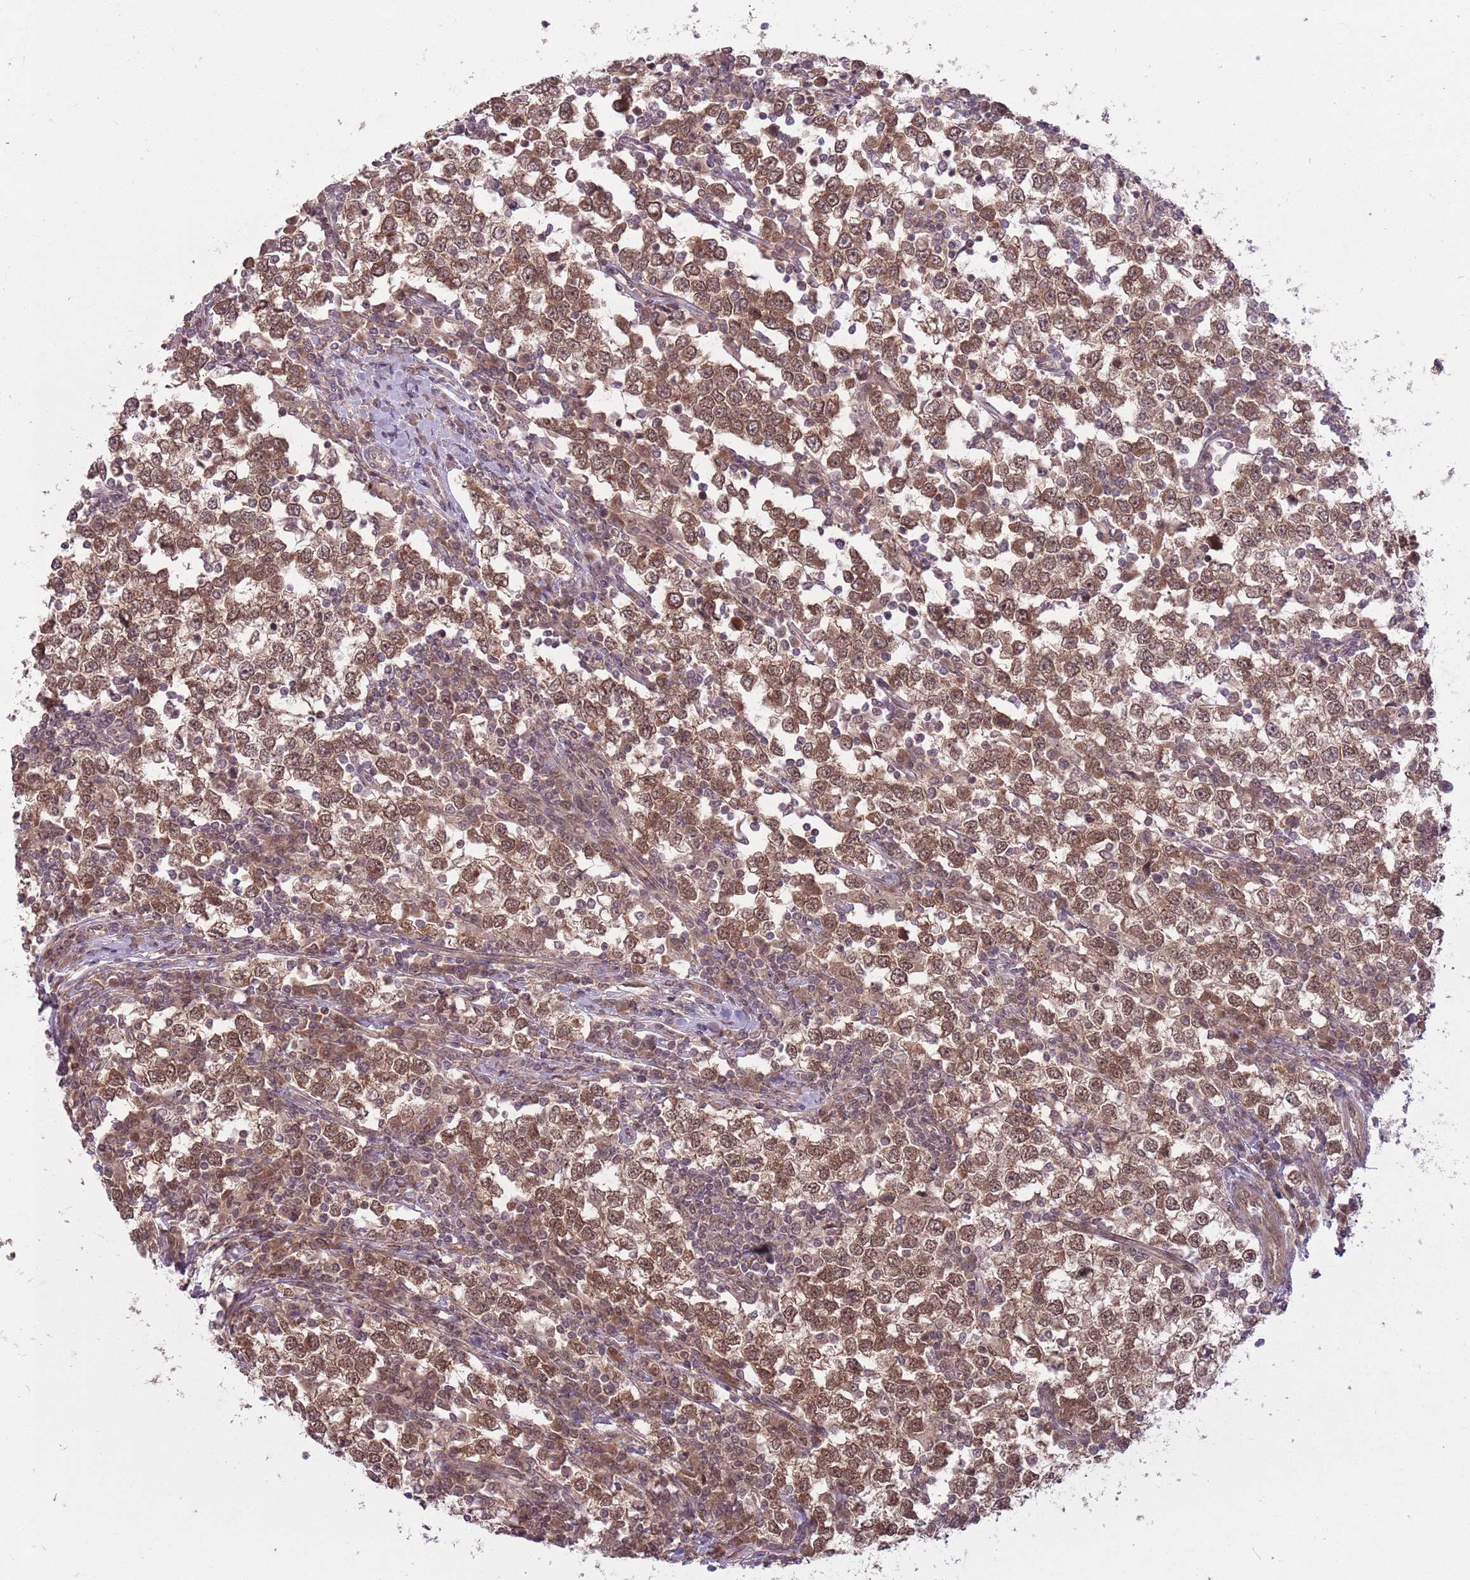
{"staining": {"intensity": "moderate", "quantity": ">75%", "location": "cytoplasmic/membranous,nuclear"}, "tissue": "testis cancer", "cell_type": "Tumor cells", "image_type": "cancer", "snomed": [{"axis": "morphology", "description": "Seminoma, NOS"}, {"axis": "topography", "description": "Testis"}], "caption": "Immunohistochemical staining of testis seminoma demonstrates moderate cytoplasmic/membranous and nuclear protein expression in approximately >75% of tumor cells.", "gene": "ADAMTS3", "patient": {"sex": "male", "age": 65}}